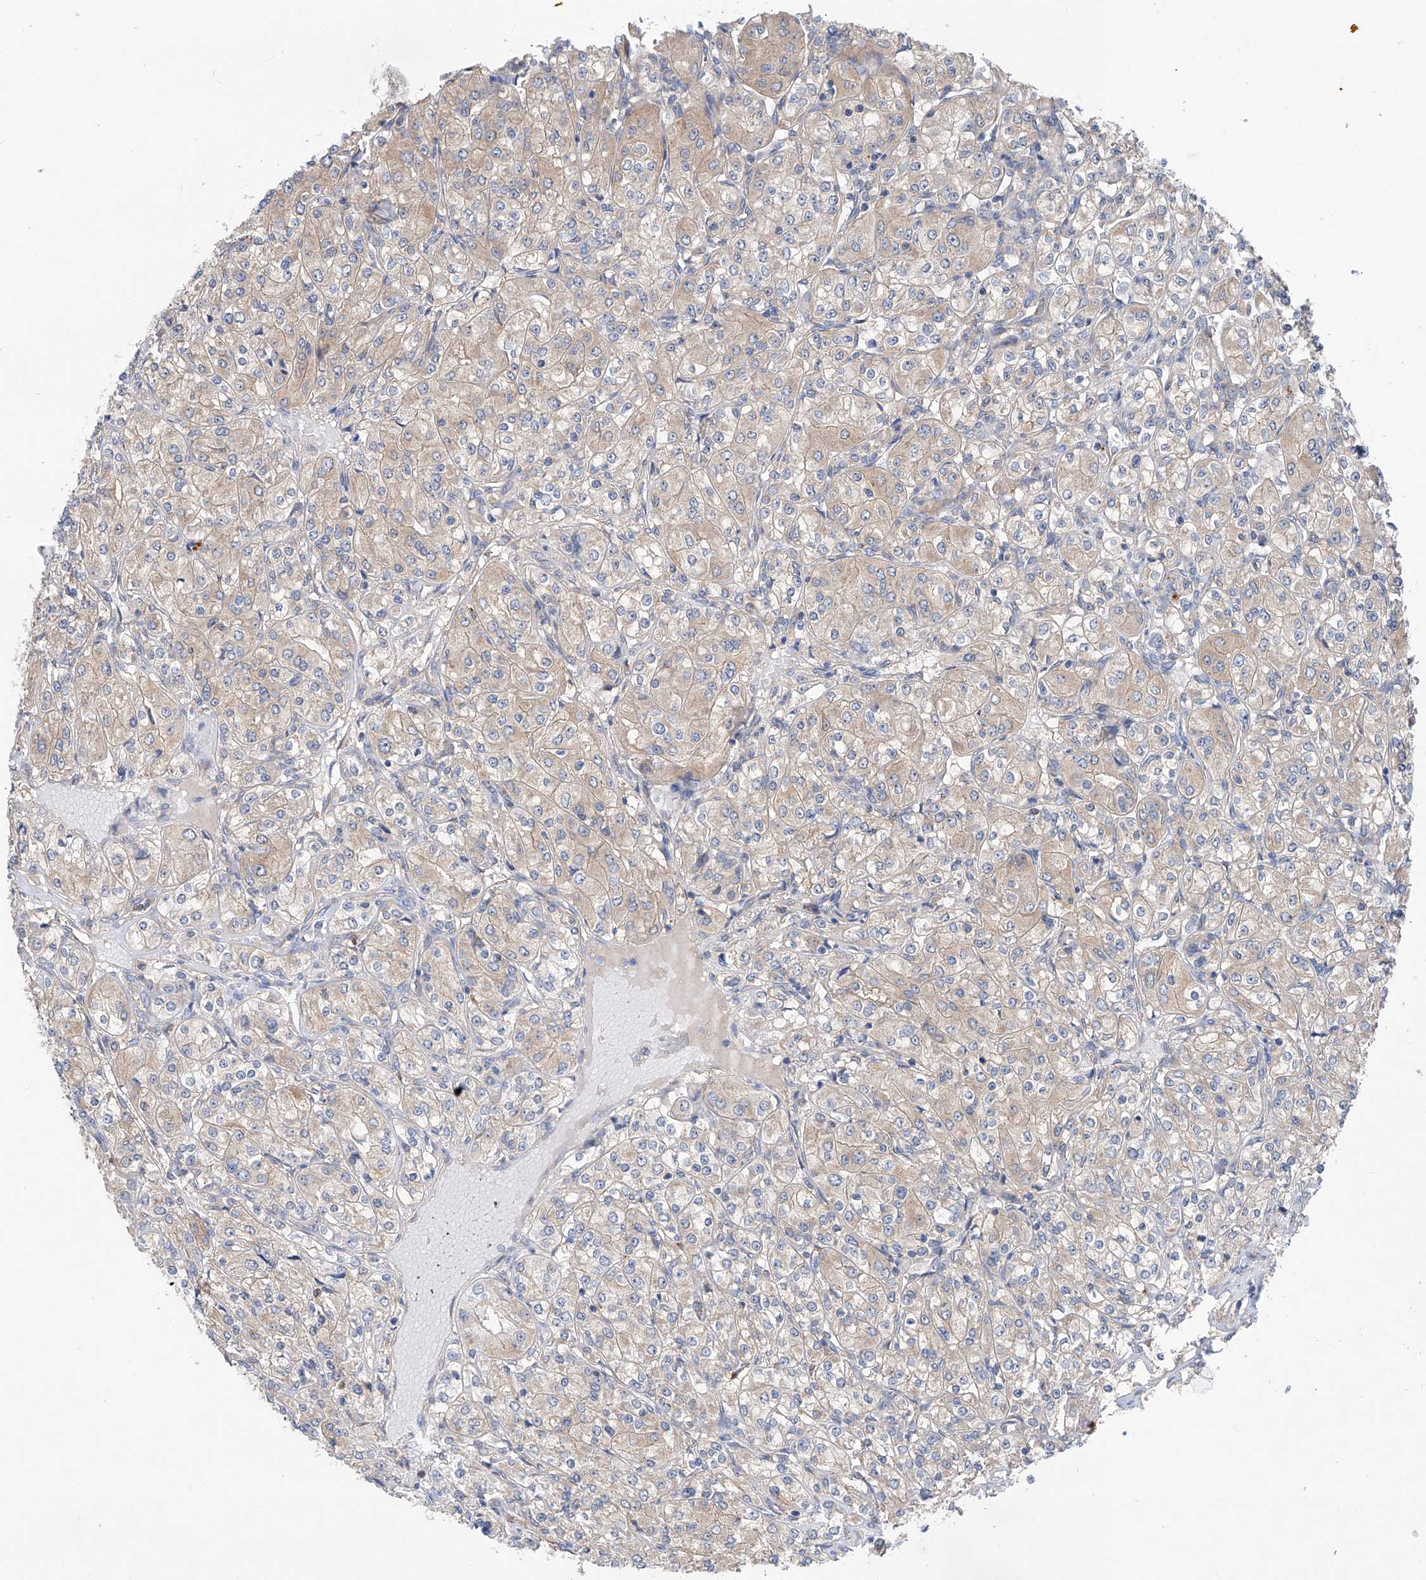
{"staining": {"intensity": "weak", "quantity": "<25%", "location": "cytoplasmic/membranous"}, "tissue": "renal cancer", "cell_type": "Tumor cells", "image_type": "cancer", "snomed": [{"axis": "morphology", "description": "Adenocarcinoma, NOS"}, {"axis": "topography", "description": "Kidney"}], "caption": "The photomicrograph reveals no significant staining in tumor cells of renal cancer (adenocarcinoma).", "gene": "SLC22A7", "patient": {"sex": "male", "age": 77}}